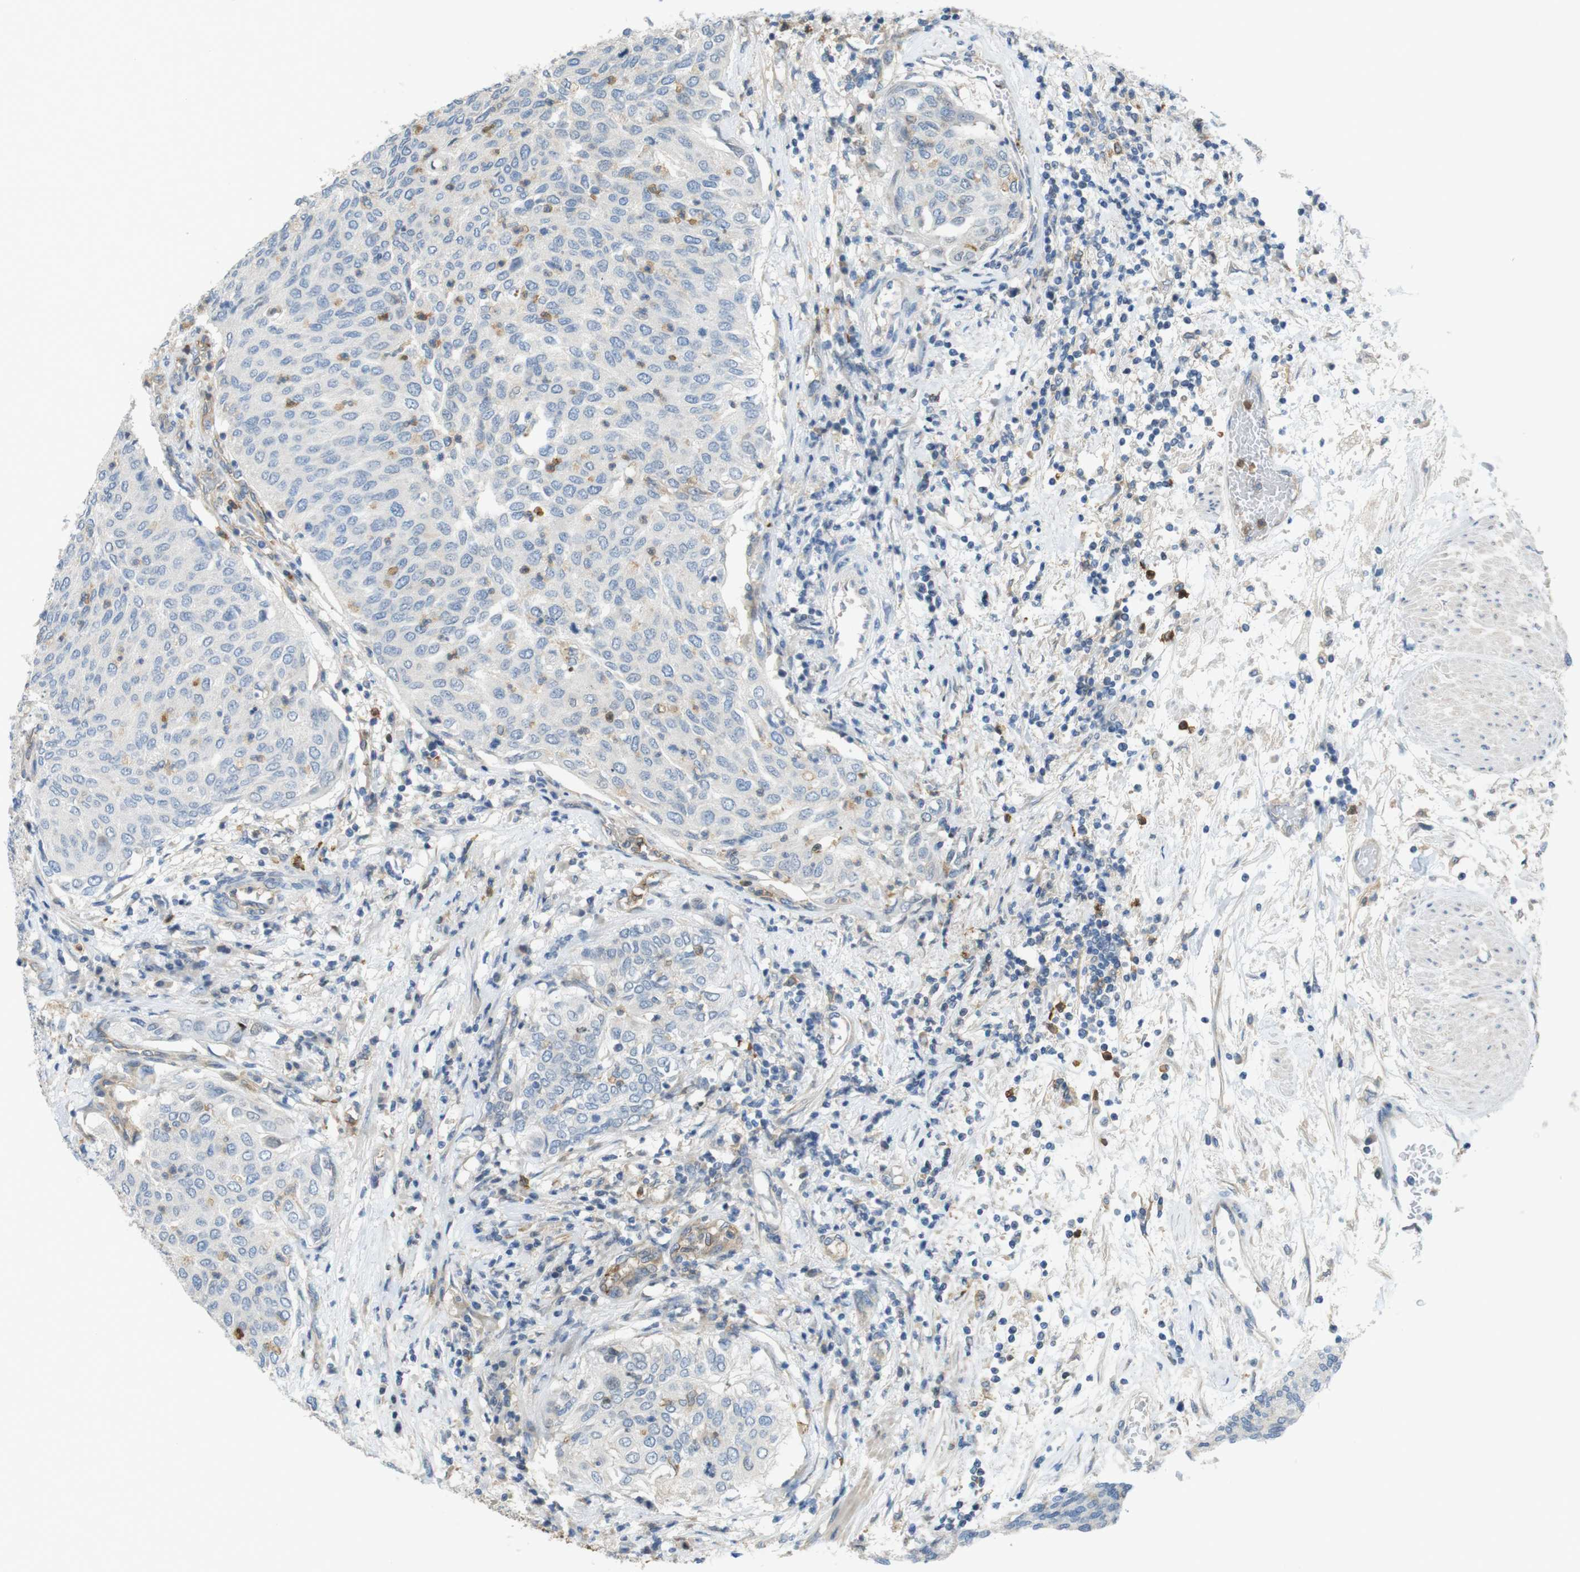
{"staining": {"intensity": "negative", "quantity": "none", "location": "none"}, "tissue": "urothelial cancer", "cell_type": "Tumor cells", "image_type": "cancer", "snomed": [{"axis": "morphology", "description": "Urothelial carcinoma, Low grade"}, {"axis": "topography", "description": "Urinary bladder"}], "caption": "Immunohistochemistry photomicrograph of low-grade urothelial carcinoma stained for a protein (brown), which displays no positivity in tumor cells.", "gene": "PCDH10", "patient": {"sex": "female", "age": 79}}